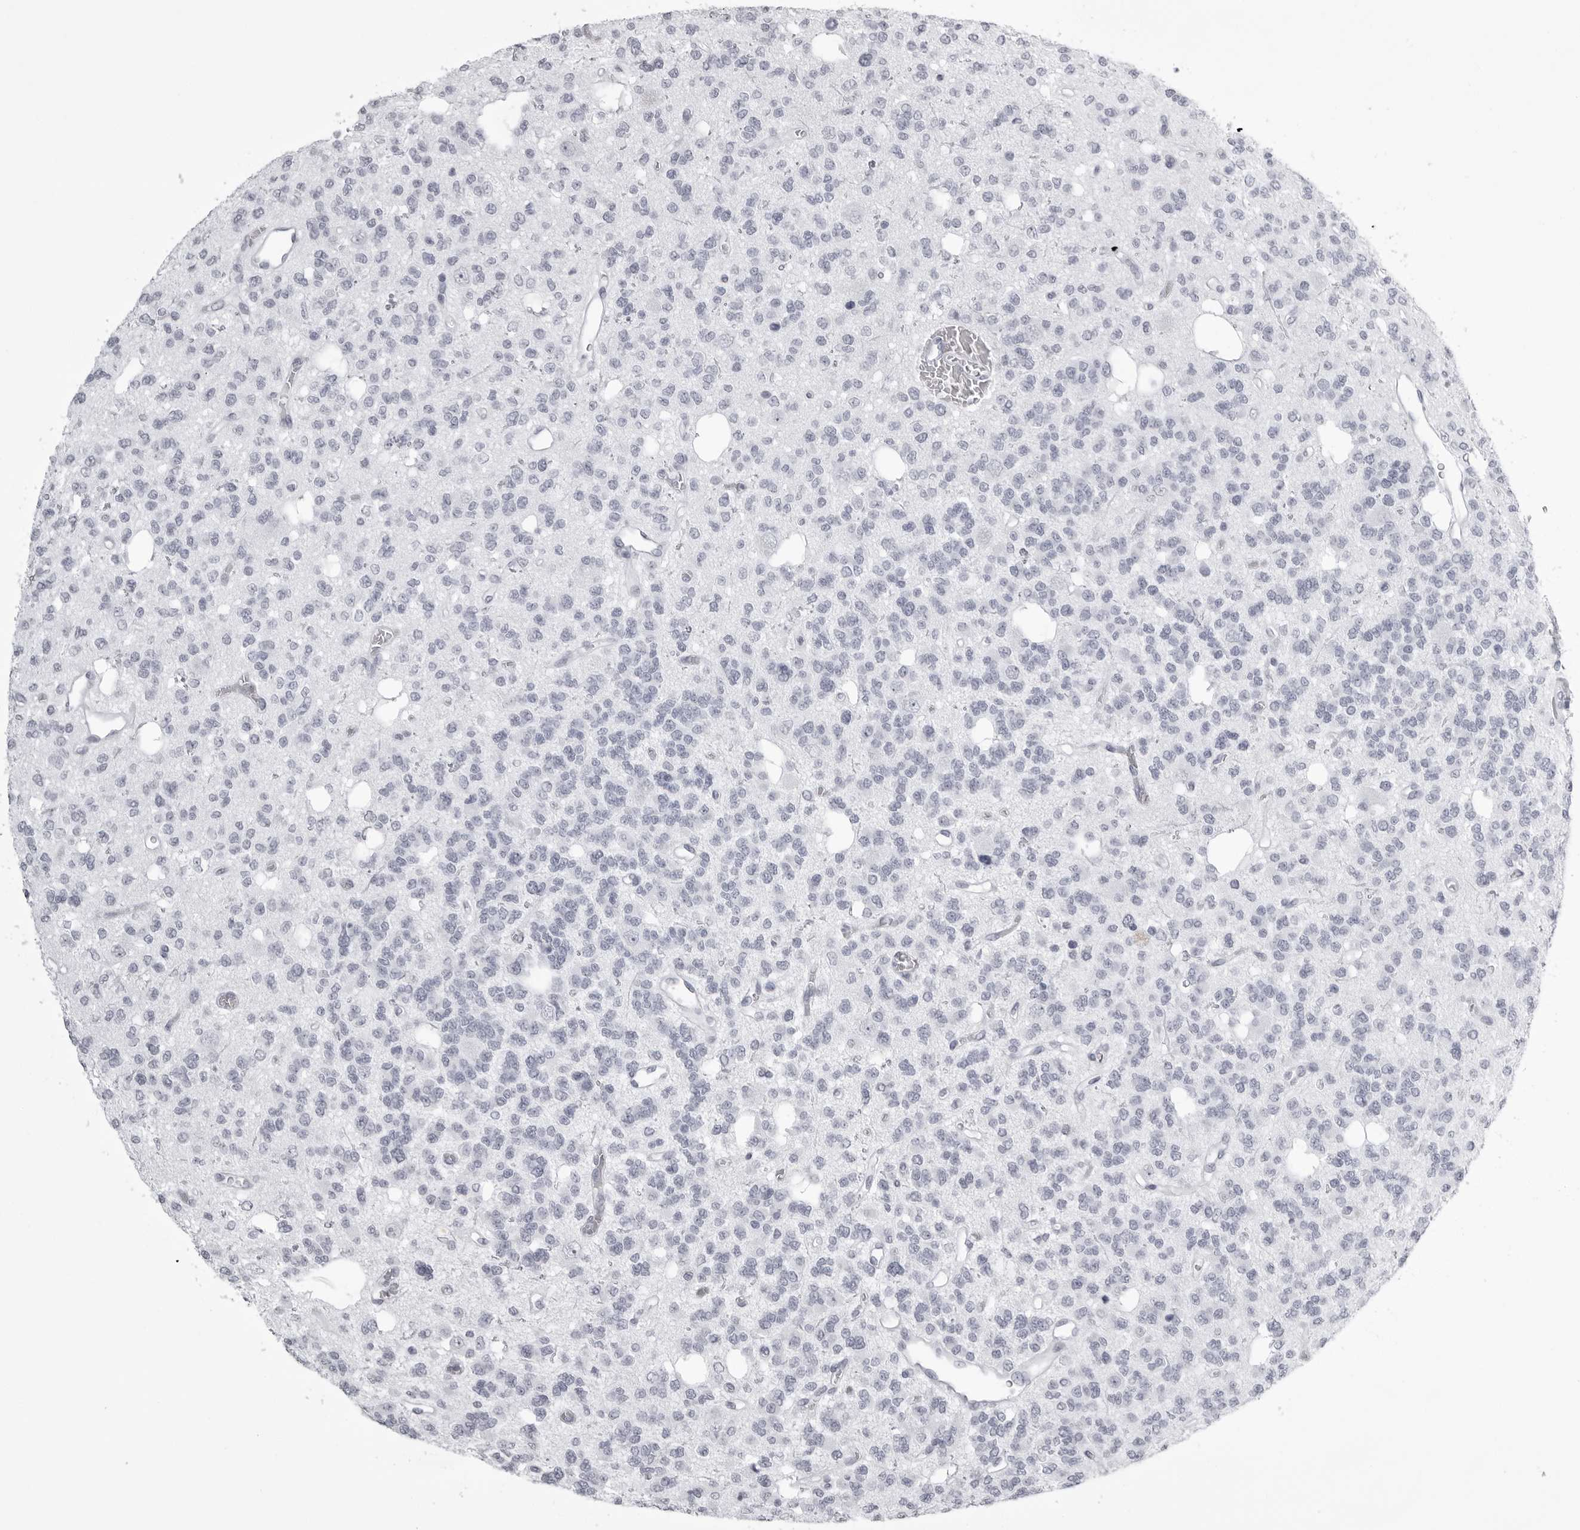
{"staining": {"intensity": "negative", "quantity": "none", "location": "none"}, "tissue": "glioma", "cell_type": "Tumor cells", "image_type": "cancer", "snomed": [{"axis": "morphology", "description": "Glioma, malignant, Low grade"}, {"axis": "topography", "description": "Brain"}], "caption": "Tumor cells show no significant staining in glioma.", "gene": "UROD", "patient": {"sex": "male", "age": 38}}